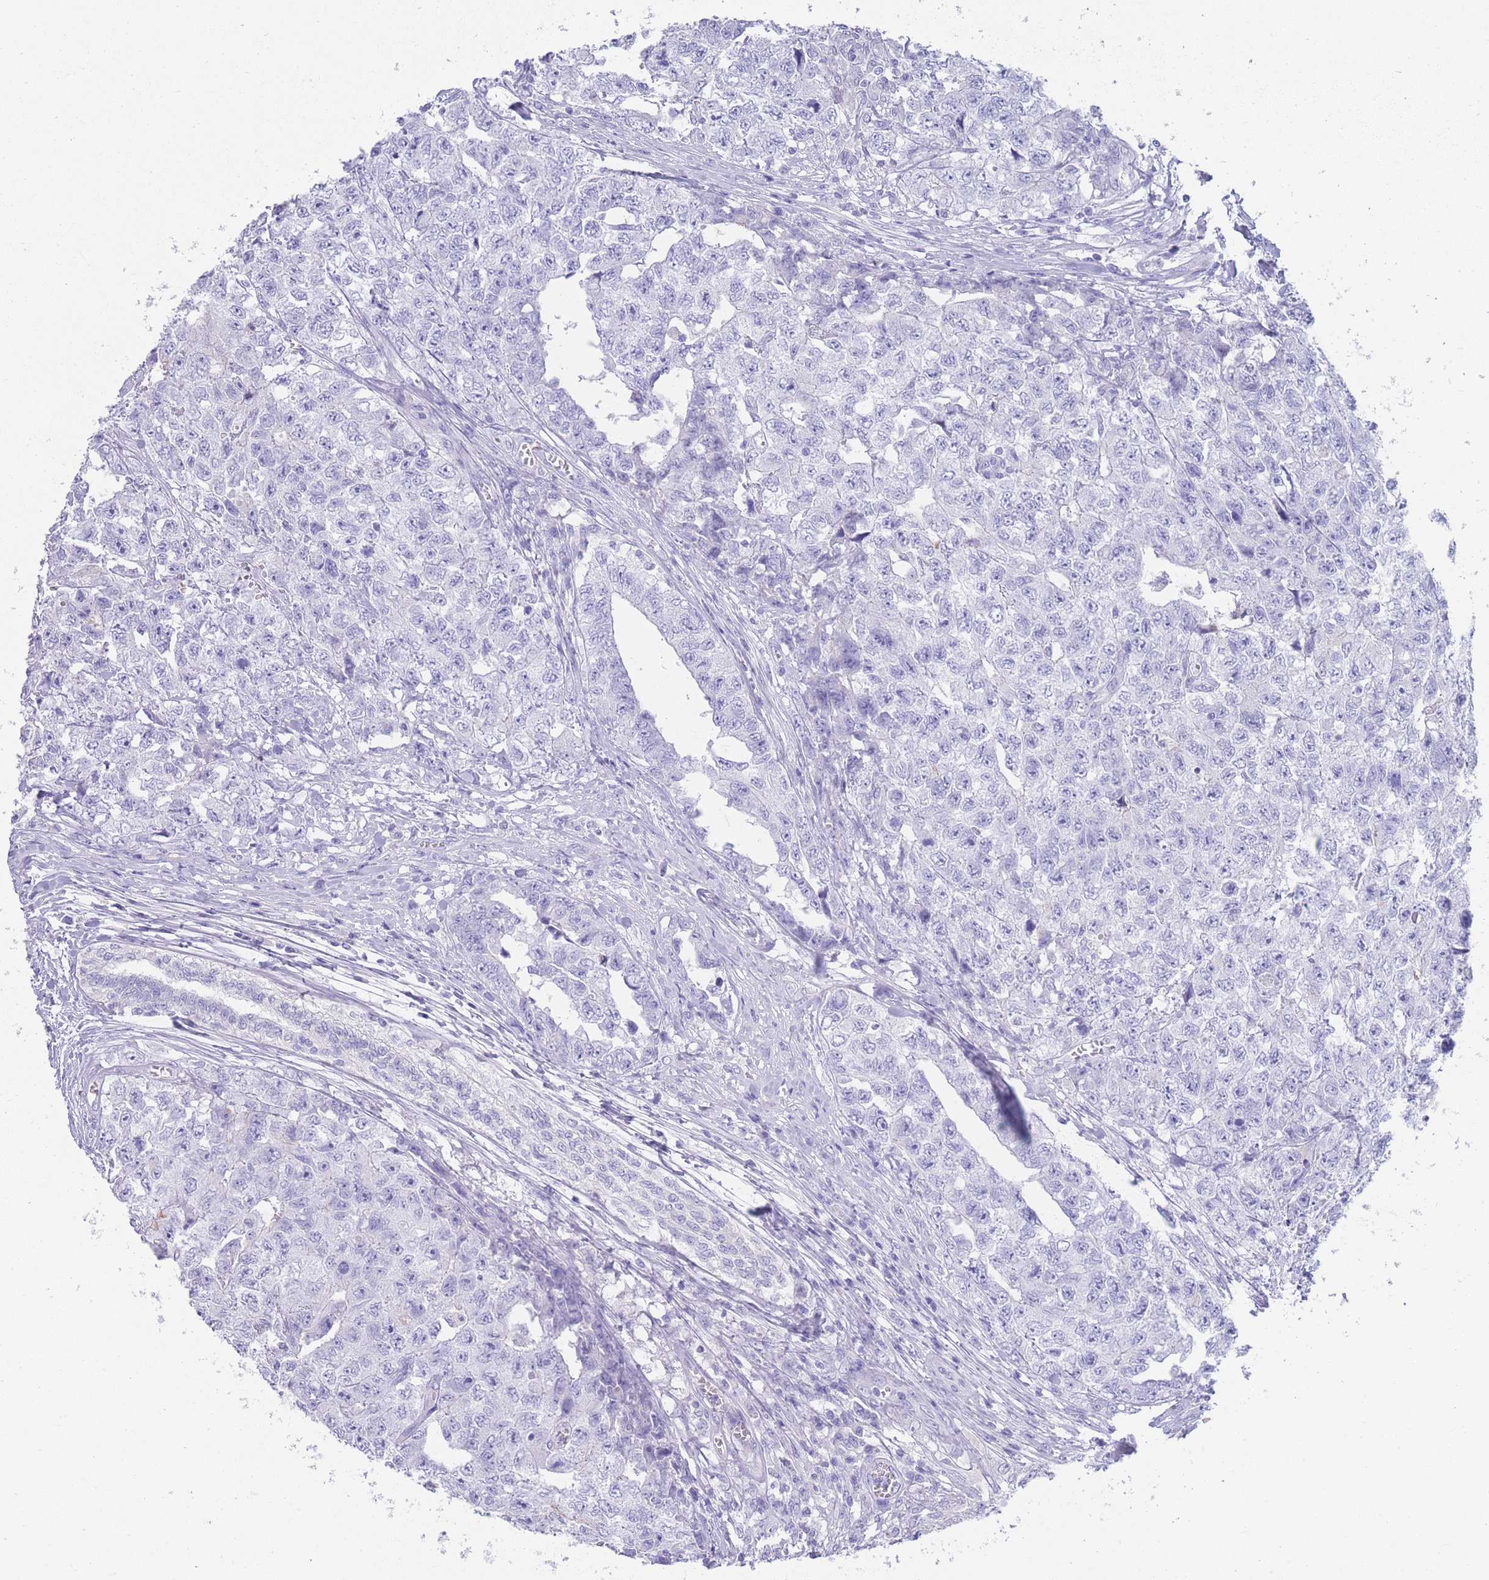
{"staining": {"intensity": "negative", "quantity": "none", "location": "none"}, "tissue": "testis cancer", "cell_type": "Tumor cells", "image_type": "cancer", "snomed": [{"axis": "morphology", "description": "Carcinoma, Embryonal, NOS"}, {"axis": "topography", "description": "Testis"}], "caption": "This is a histopathology image of immunohistochemistry (IHC) staining of testis embryonal carcinoma, which shows no positivity in tumor cells.", "gene": "LRRC37A", "patient": {"sex": "male", "age": 31}}